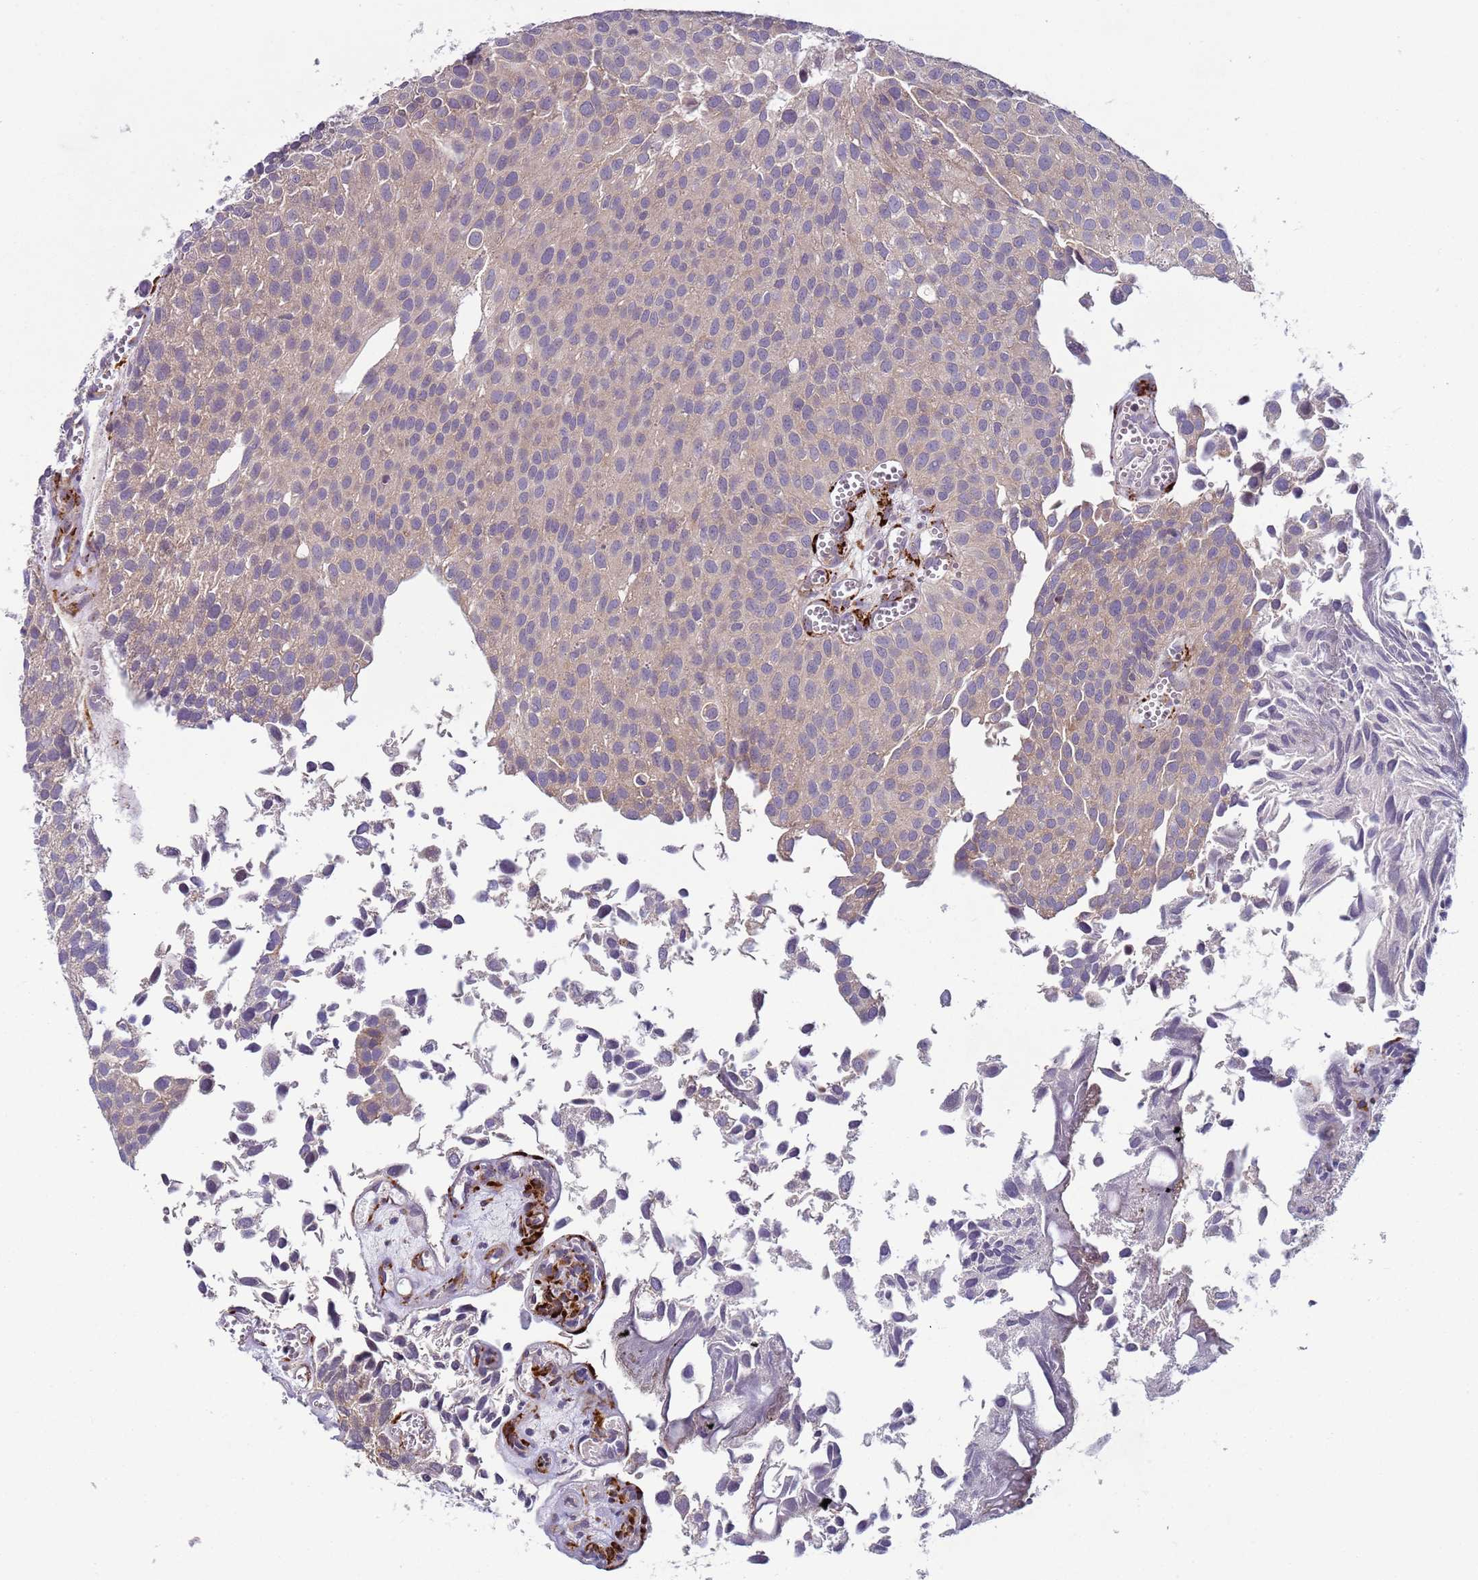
{"staining": {"intensity": "weak", "quantity": "25%-75%", "location": "cytoplasmic/membranous"}, "tissue": "urothelial cancer", "cell_type": "Tumor cells", "image_type": "cancer", "snomed": [{"axis": "morphology", "description": "Urothelial carcinoma, Low grade"}, {"axis": "topography", "description": "Urinary bladder"}], "caption": "DAB immunohistochemical staining of urothelial cancer demonstrates weak cytoplasmic/membranous protein staining in about 25%-75% of tumor cells.", "gene": "SNAPC4", "patient": {"sex": "male", "age": 88}}